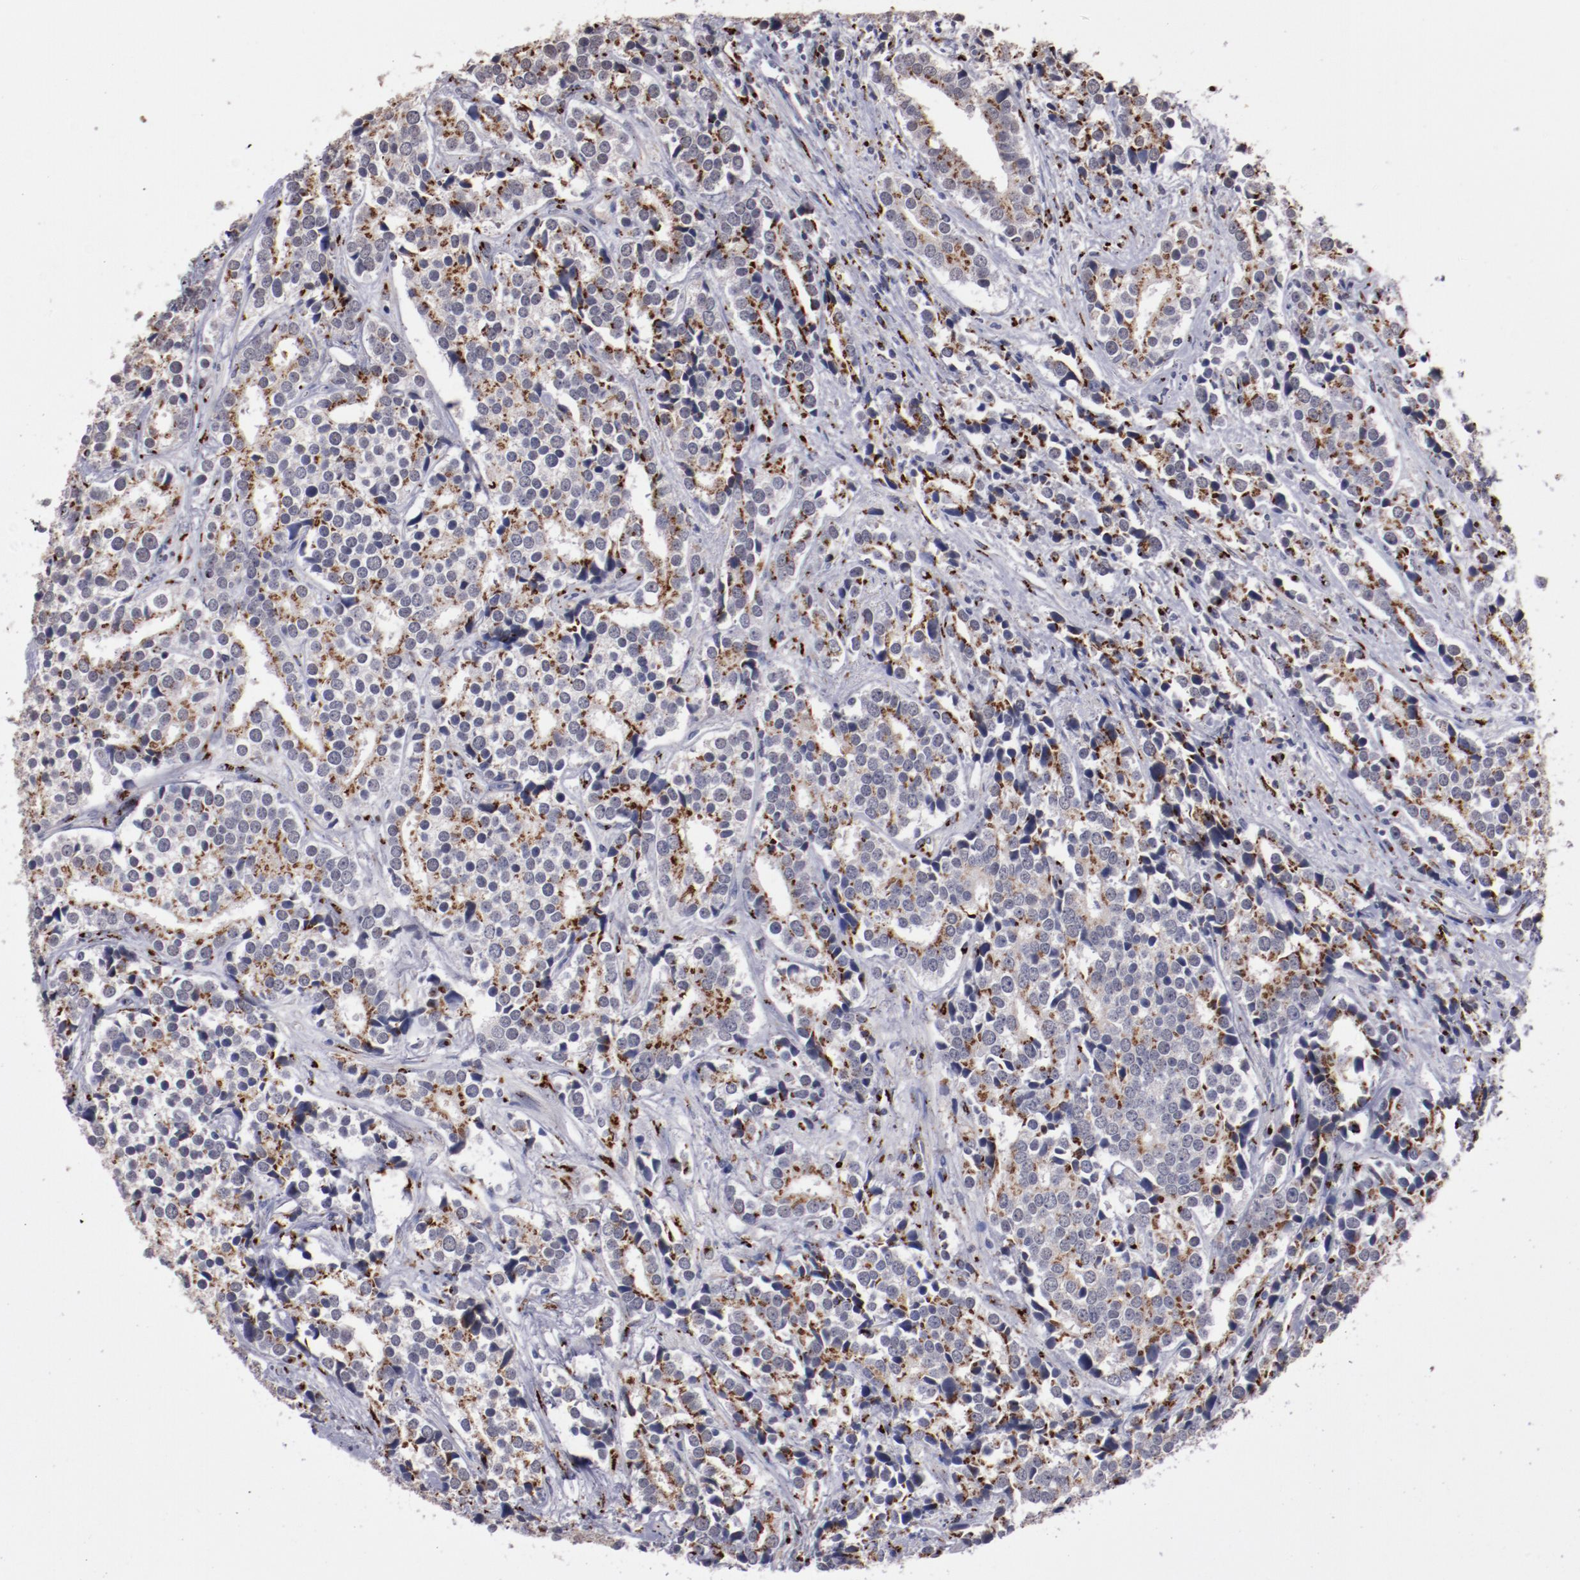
{"staining": {"intensity": "strong", "quantity": ">75%", "location": "cytoplasmic/membranous"}, "tissue": "prostate cancer", "cell_type": "Tumor cells", "image_type": "cancer", "snomed": [{"axis": "morphology", "description": "Adenocarcinoma, High grade"}, {"axis": "topography", "description": "Prostate"}], "caption": "Immunohistochemical staining of adenocarcinoma (high-grade) (prostate) demonstrates high levels of strong cytoplasmic/membranous protein staining in about >75% of tumor cells. The protein of interest is stained brown, and the nuclei are stained in blue (DAB (3,3'-diaminobenzidine) IHC with brightfield microscopy, high magnification).", "gene": "GOLIM4", "patient": {"sex": "male", "age": 71}}